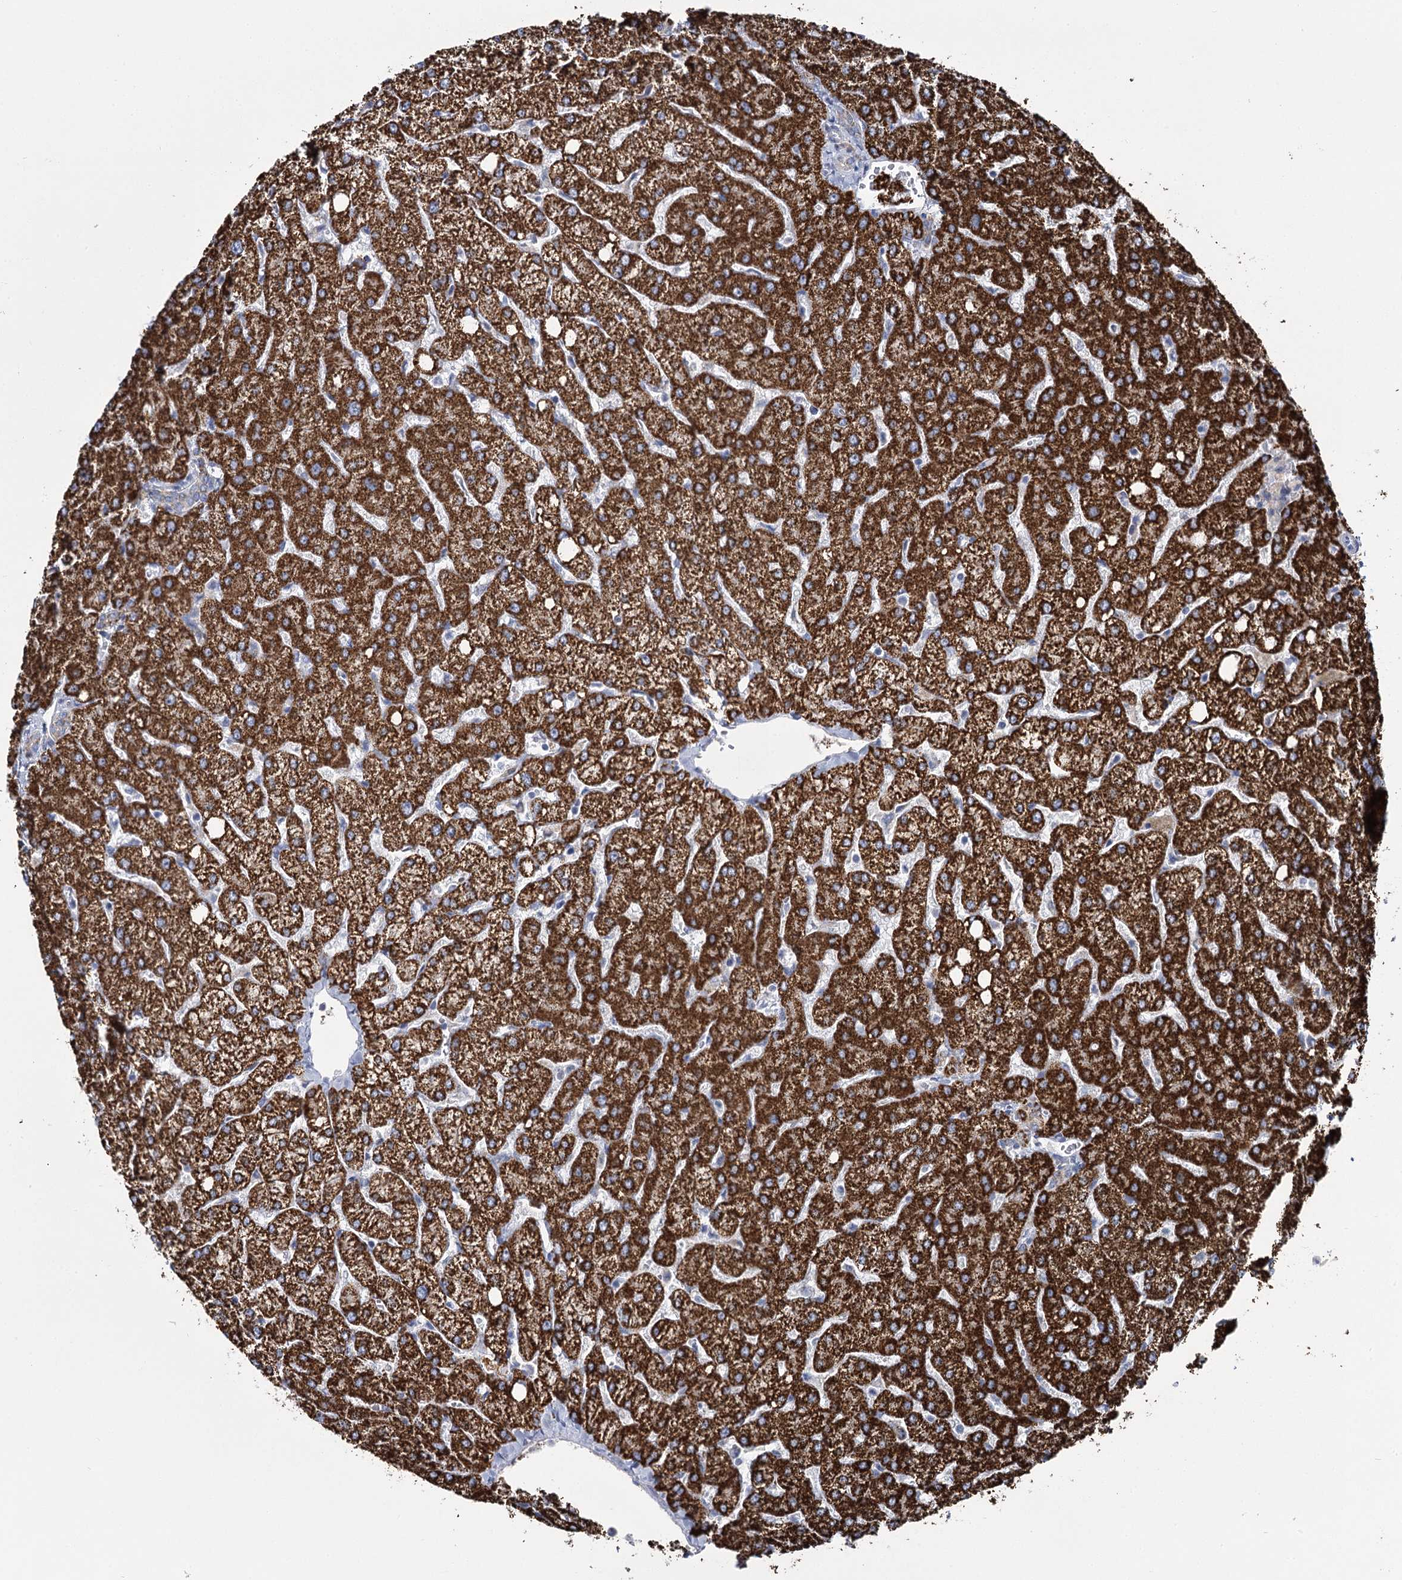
{"staining": {"intensity": "negative", "quantity": "none", "location": "none"}, "tissue": "liver", "cell_type": "Cholangiocytes", "image_type": "normal", "snomed": [{"axis": "morphology", "description": "Normal tissue, NOS"}, {"axis": "topography", "description": "Liver"}], "caption": "Cholangiocytes show no significant positivity in unremarkable liver. (DAB IHC with hematoxylin counter stain).", "gene": "THUMPD3", "patient": {"sex": "female", "age": 54}}